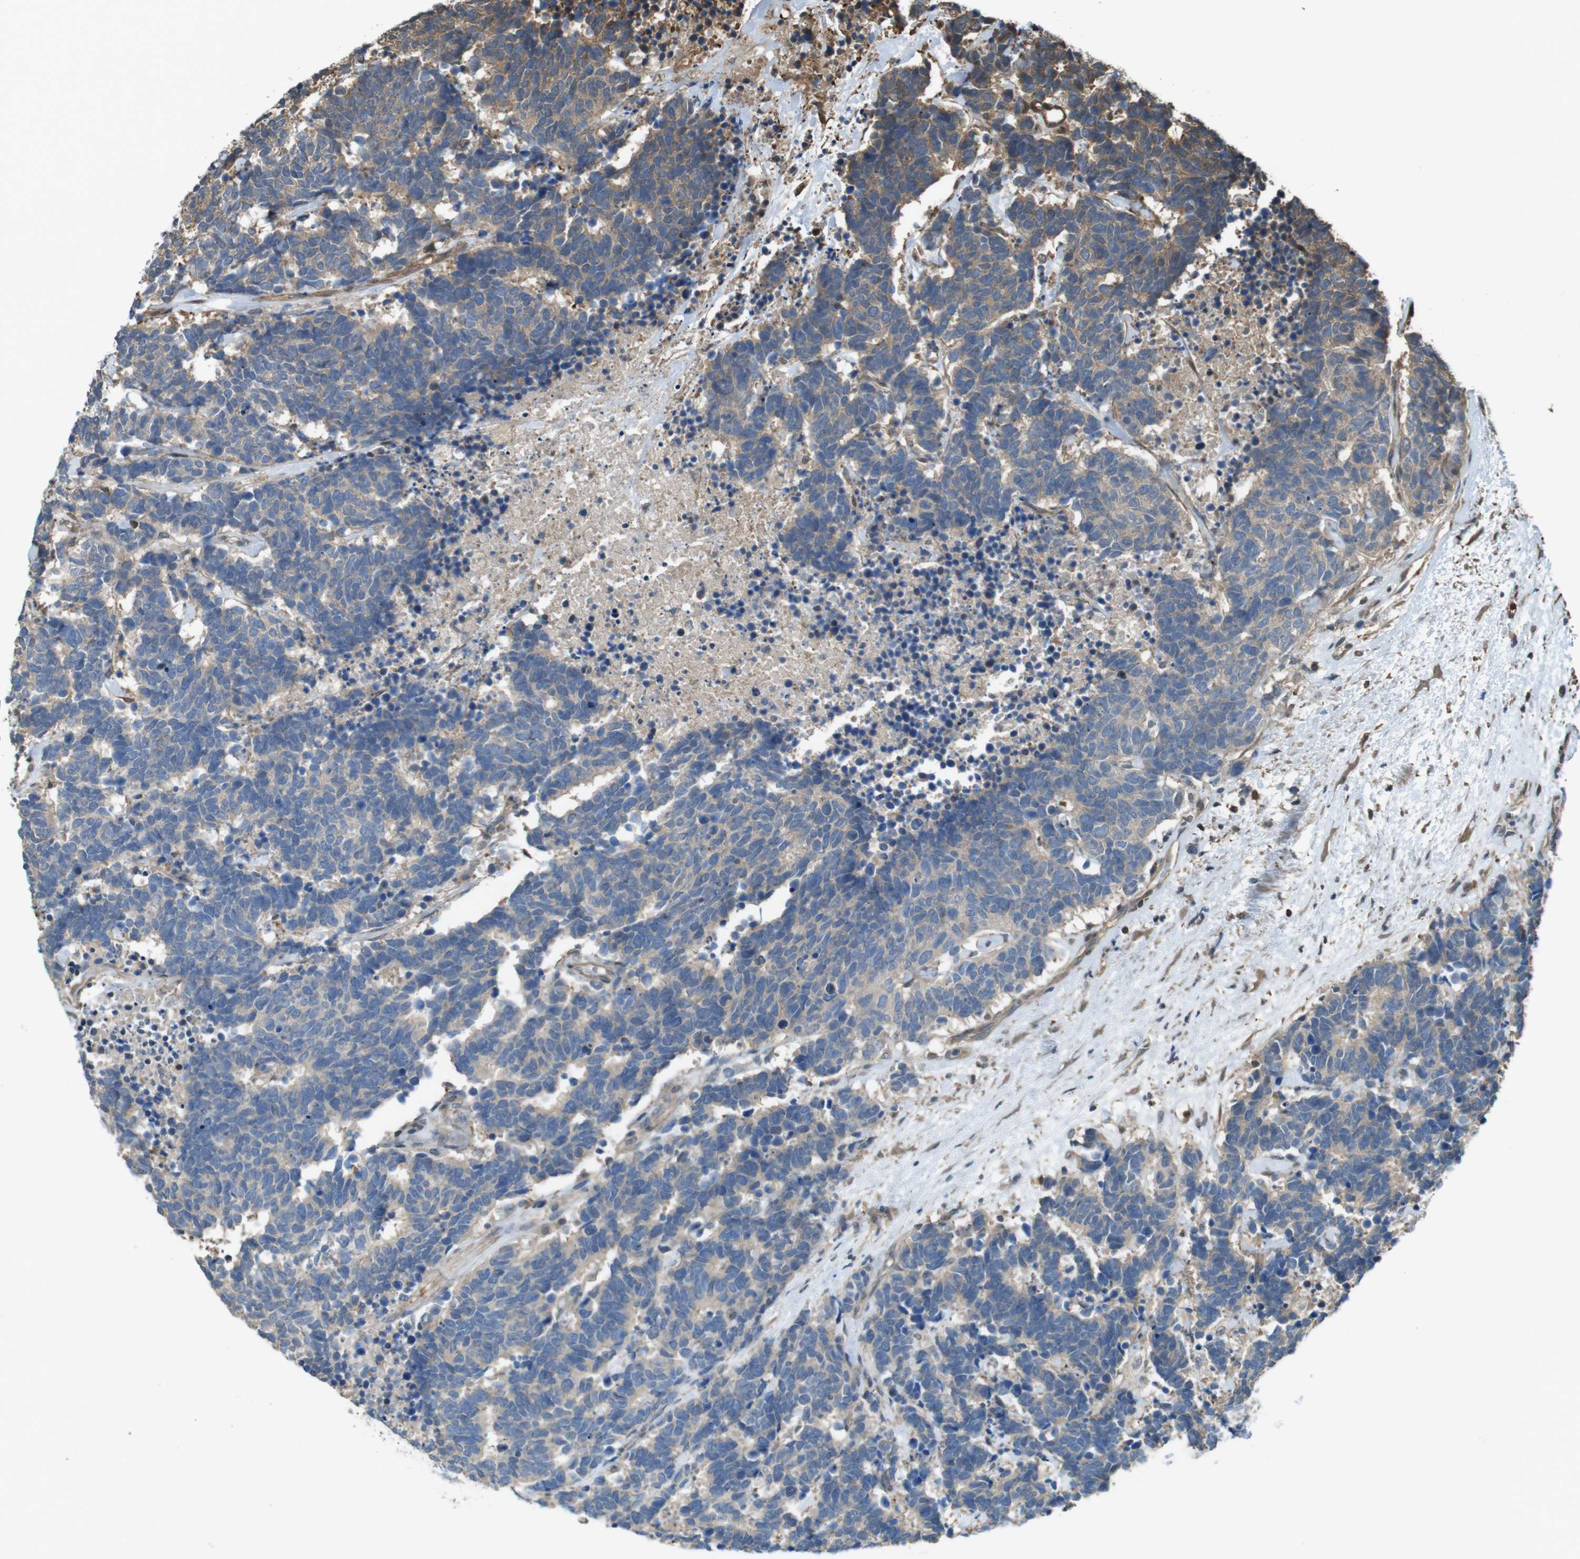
{"staining": {"intensity": "moderate", "quantity": ">75%", "location": "cytoplasmic/membranous"}, "tissue": "carcinoid", "cell_type": "Tumor cells", "image_type": "cancer", "snomed": [{"axis": "morphology", "description": "Carcinoma, NOS"}, {"axis": "morphology", "description": "Carcinoid, malignant, NOS"}, {"axis": "topography", "description": "Urinary bladder"}], "caption": "IHC of carcinoma shows medium levels of moderate cytoplasmic/membranous positivity in about >75% of tumor cells.", "gene": "ARHGDIA", "patient": {"sex": "male", "age": 57}}